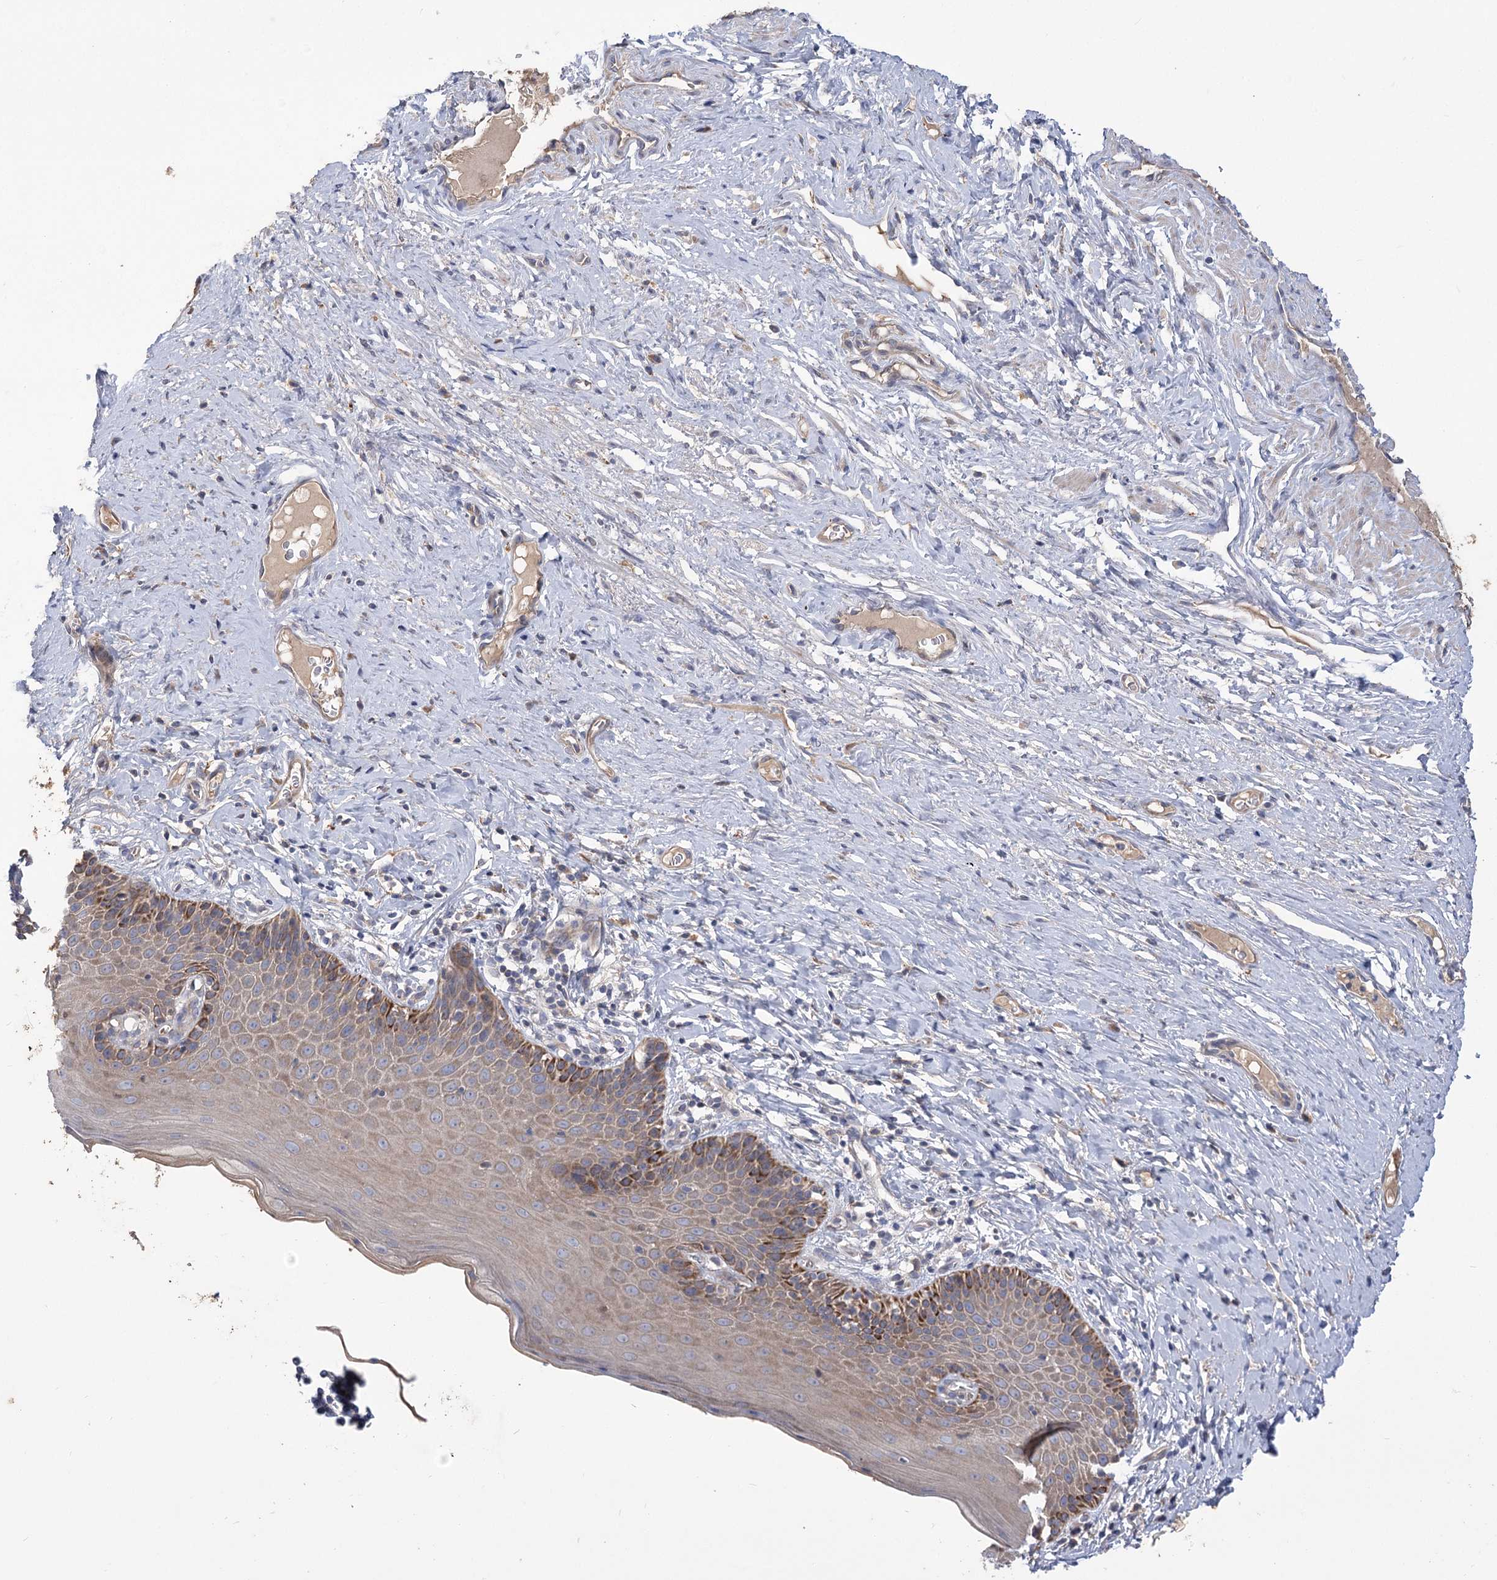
{"staining": {"intensity": "weak", "quantity": "<25%", "location": "cytoplasmic/membranous"}, "tissue": "cervix", "cell_type": "Glandular cells", "image_type": "normal", "snomed": [{"axis": "morphology", "description": "Normal tissue, NOS"}, {"axis": "topography", "description": "Cervix"}], "caption": "Cervix stained for a protein using immunohistochemistry (IHC) exhibits no positivity glandular cells.", "gene": "PBLD", "patient": {"sex": "female", "age": 42}}